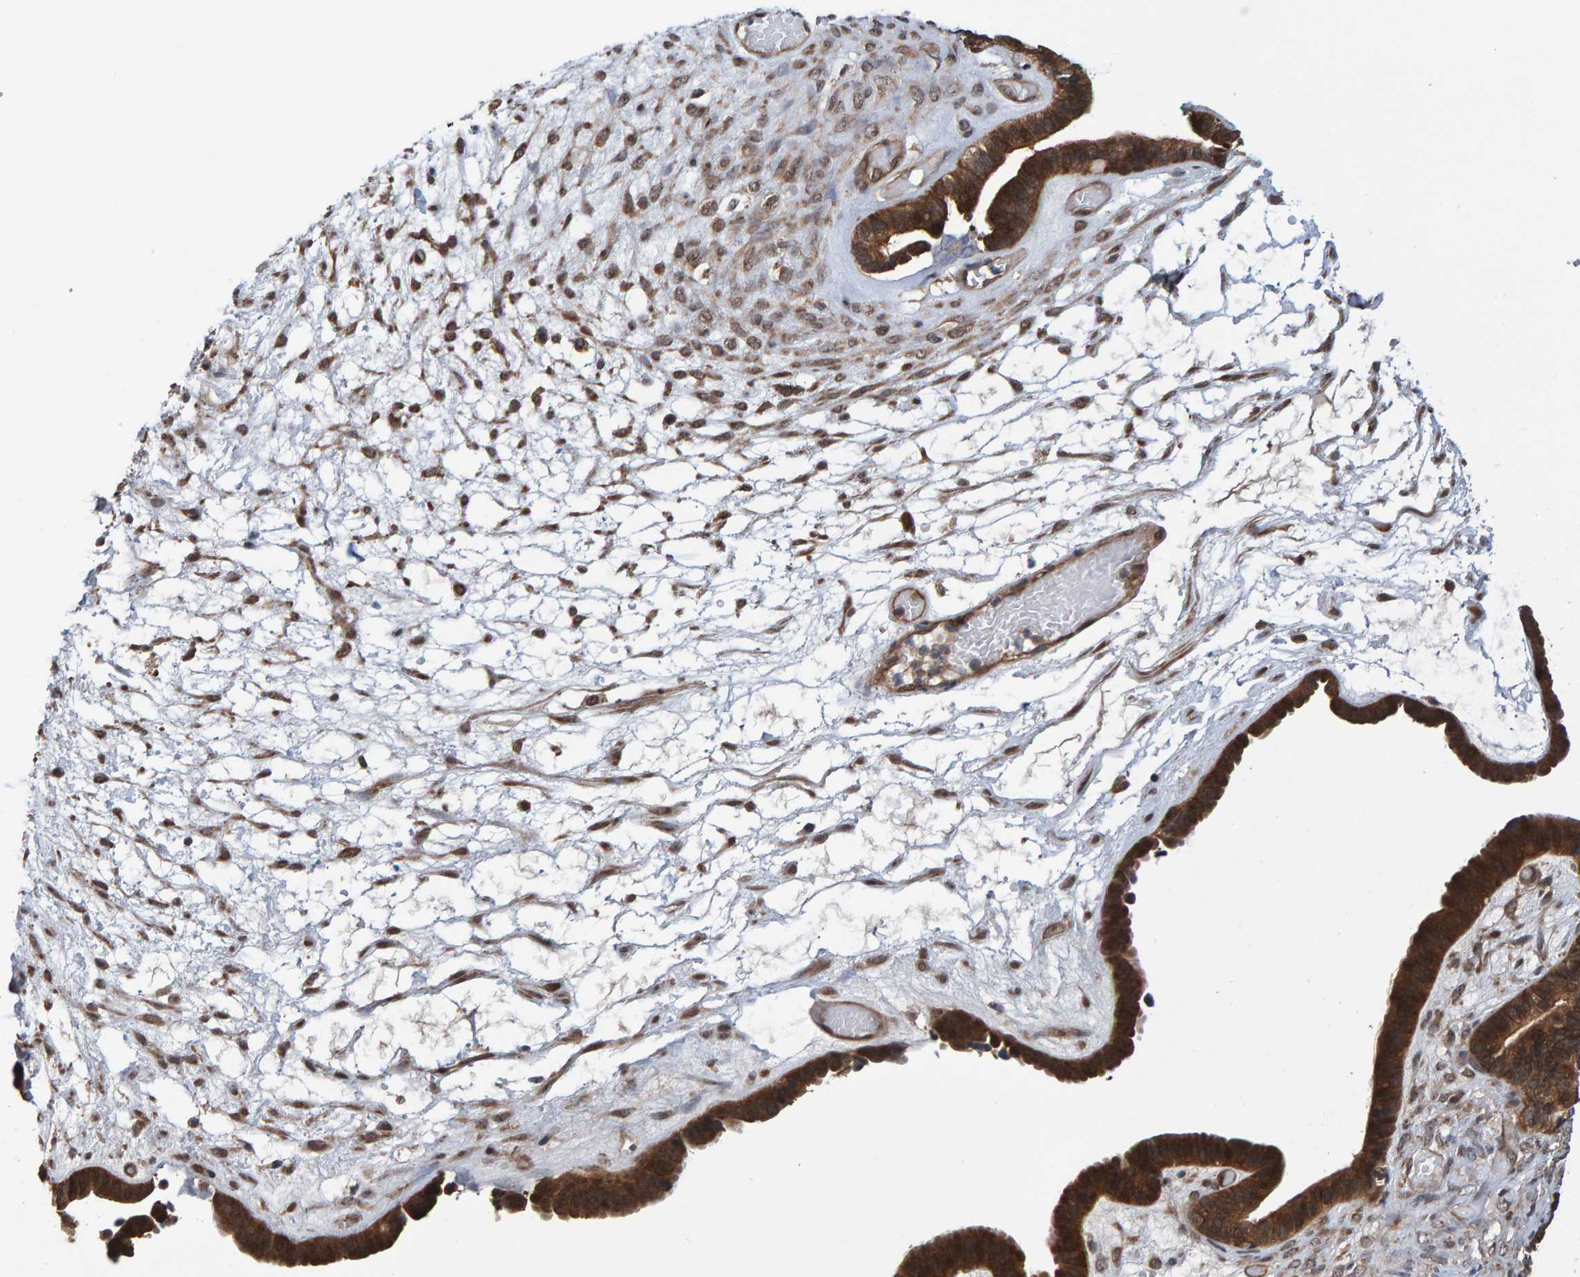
{"staining": {"intensity": "strong", "quantity": ">75%", "location": "cytoplasmic/membranous"}, "tissue": "ovarian cancer", "cell_type": "Tumor cells", "image_type": "cancer", "snomed": [{"axis": "morphology", "description": "Cystadenocarcinoma, serous, NOS"}, {"axis": "topography", "description": "Ovary"}], "caption": "There is high levels of strong cytoplasmic/membranous positivity in tumor cells of serous cystadenocarcinoma (ovarian), as demonstrated by immunohistochemical staining (brown color).", "gene": "SCRN2", "patient": {"sex": "female", "age": 56}}